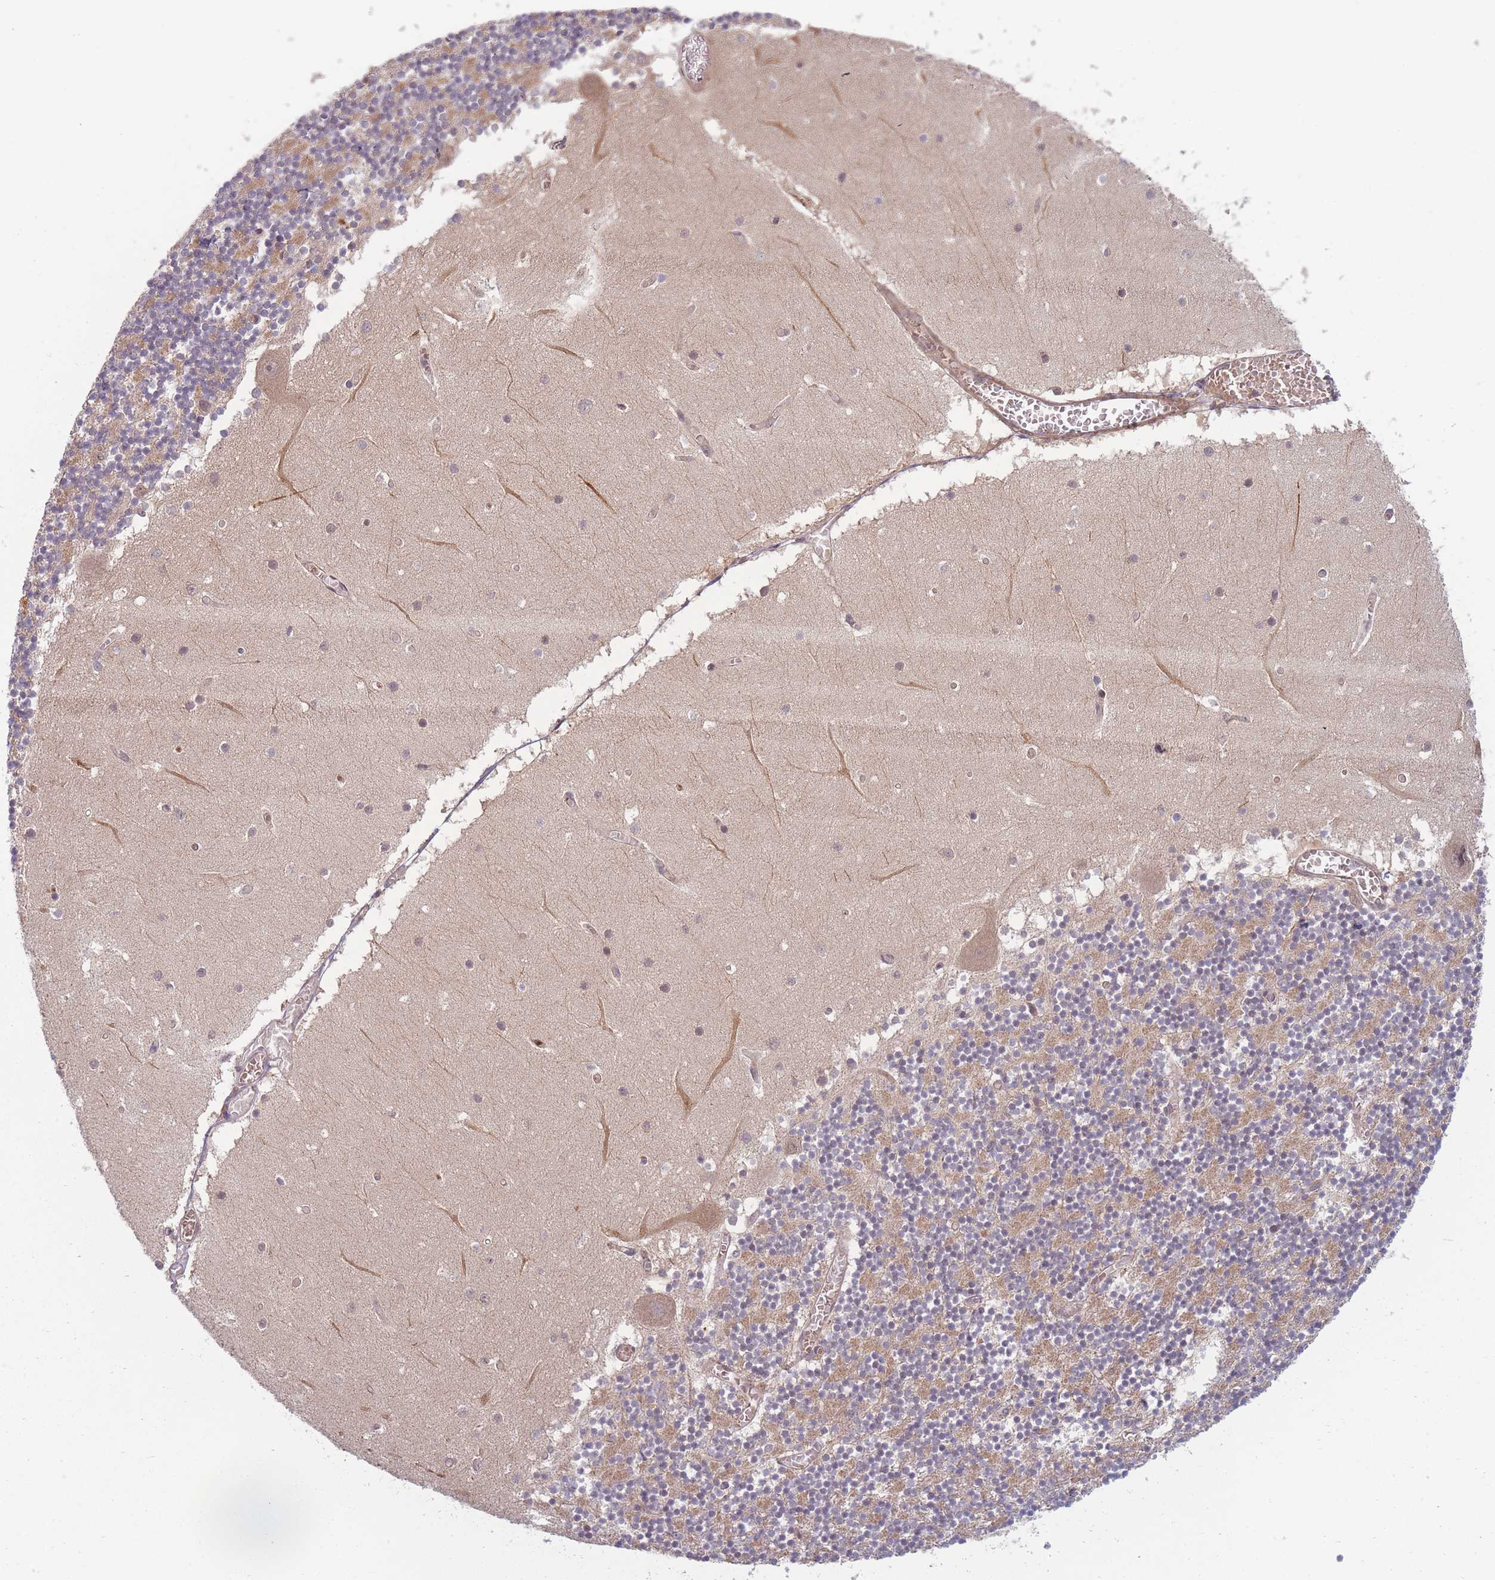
{"staining": {"intensity": "moderate", "quantity": "25%-75%", "location": "cytoplasmic/membranous"}, "tissue": "cerebellum", "cell_type": "Cells in granular layer", "image_type": "normal", "snomed": [{"axis": "morphology", "description": "Normal tissue, NOS"}, {"axis": "topography", "description": "Cerebellum"}], "caption": "Cells in granular layer demonstrate medium levels of moderate cytoplasmic/membranous staining in about 25%-75% of cells in benign human cerebellum.", "gene": "FAM153A", "patient": {"sex": "female", "age": 28}}